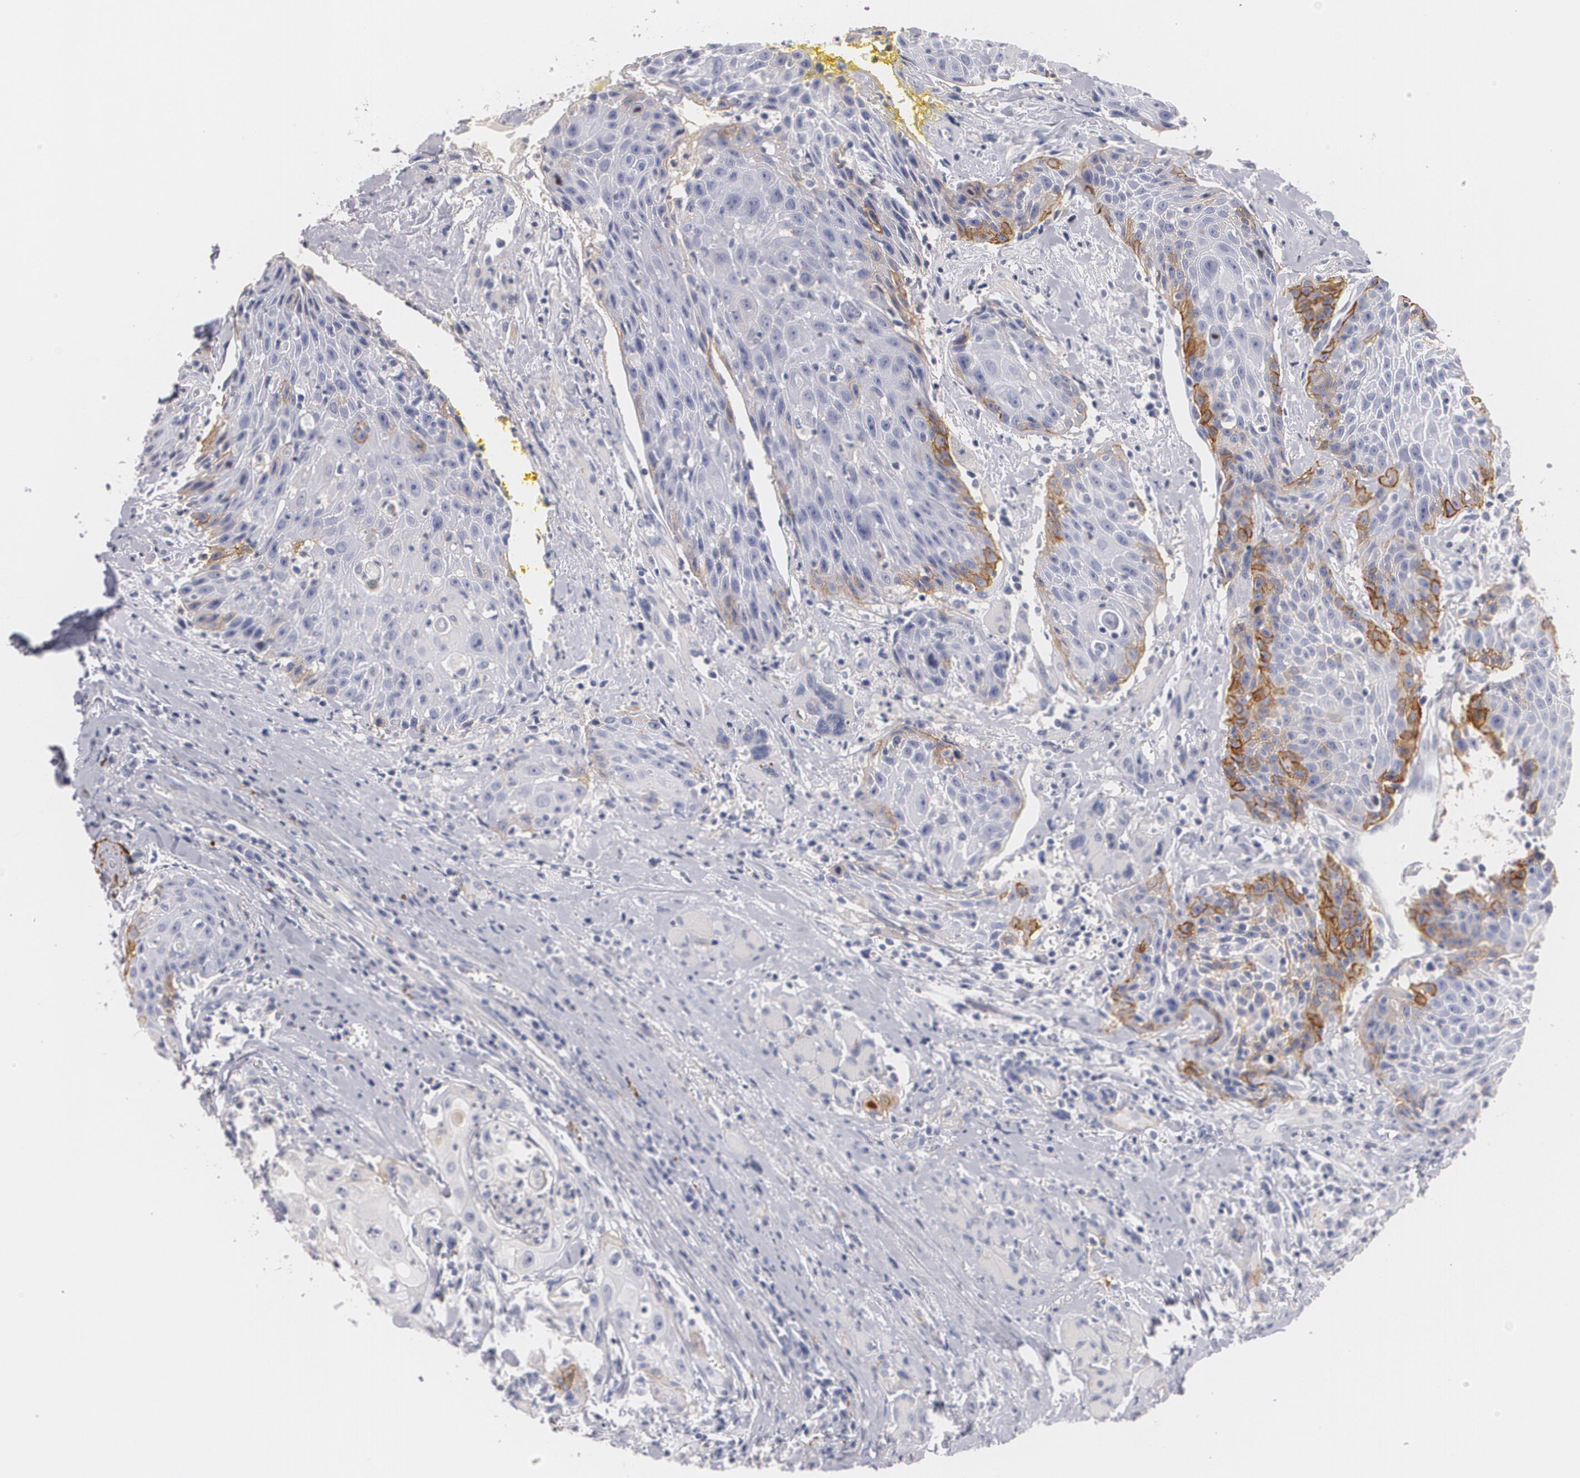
{"staining": {"intensity": "weak", "quantity": "<25%", "location": "cytoplasmic/membranous"}, "tissue": "head and neck cancer", "cell_type": "Tumor cells", "image_type": "cancer", "snomed": [{"axis": "morphology", "description": "Squamous cell carcinoma, NOS"}, {"axis": "topography", "description": "Oral tissue"}, {"axis": "topography", "description": "Head-Neck"}], "caption": "DAB immunohistochemical staining of head and neck cancer shows no significant positivity in tumor cells.", "gene": "NGFR", "patient": {"sex": "female", "age": 82}}